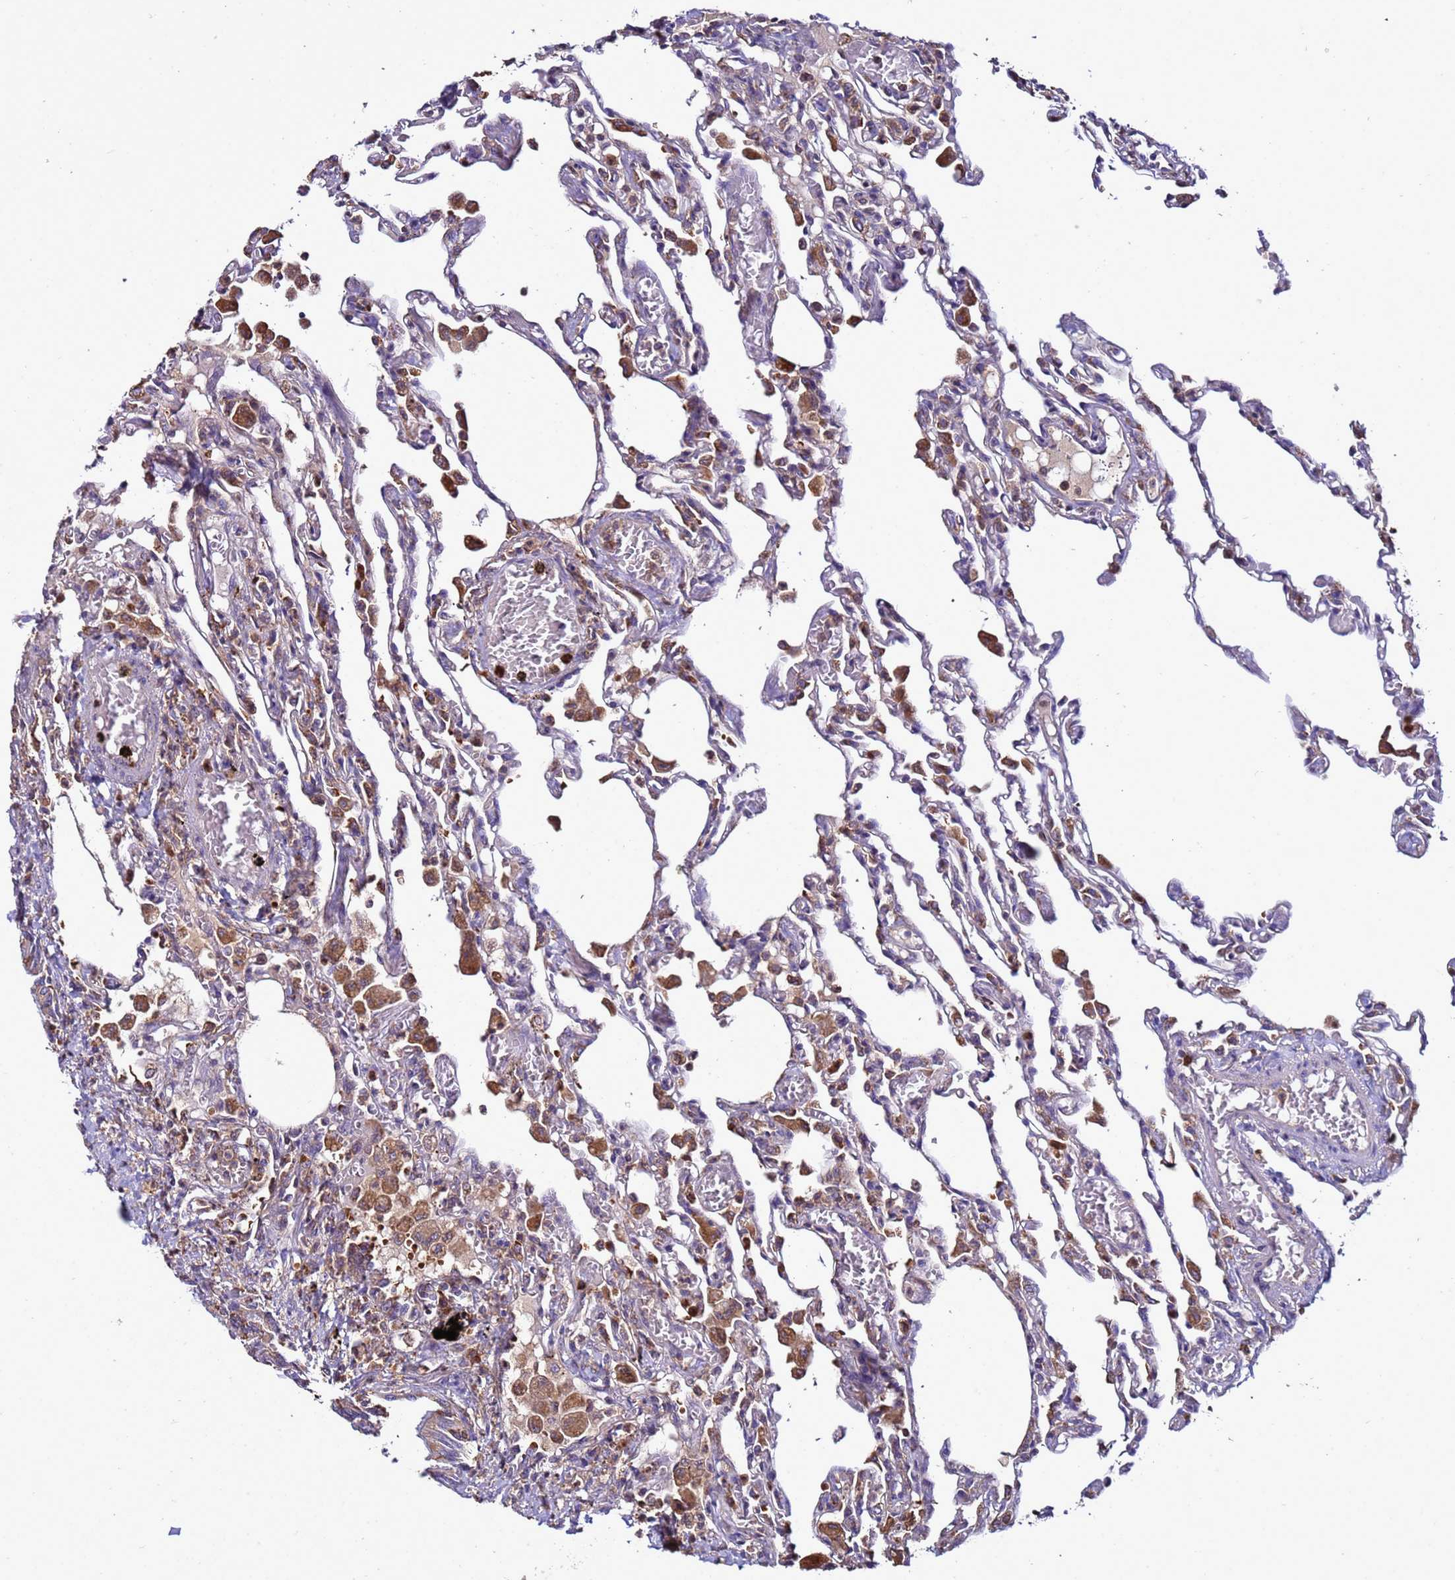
{"staining": {"intensity": "moderate", "quantity": "25%-75%", "location": "cytoplasmic/membranous"}, "tissue": "lung", "cell_type": "Alveolar cells", "image_type": "normal", "snomed": [{"axis": "morphology", "description": "Normal tissue, NOS"}, {"axis": "topography", "description": "Bronchus"}, {"axis": "topography", "description": "Lung"}], "caption": "A brown stain labels moderate cytoplasmic/membranous staining of a protein in alveolar cells of benign lung.", "gene": "ANTKMT", "patient": {"sex": "female", "age": 49}}